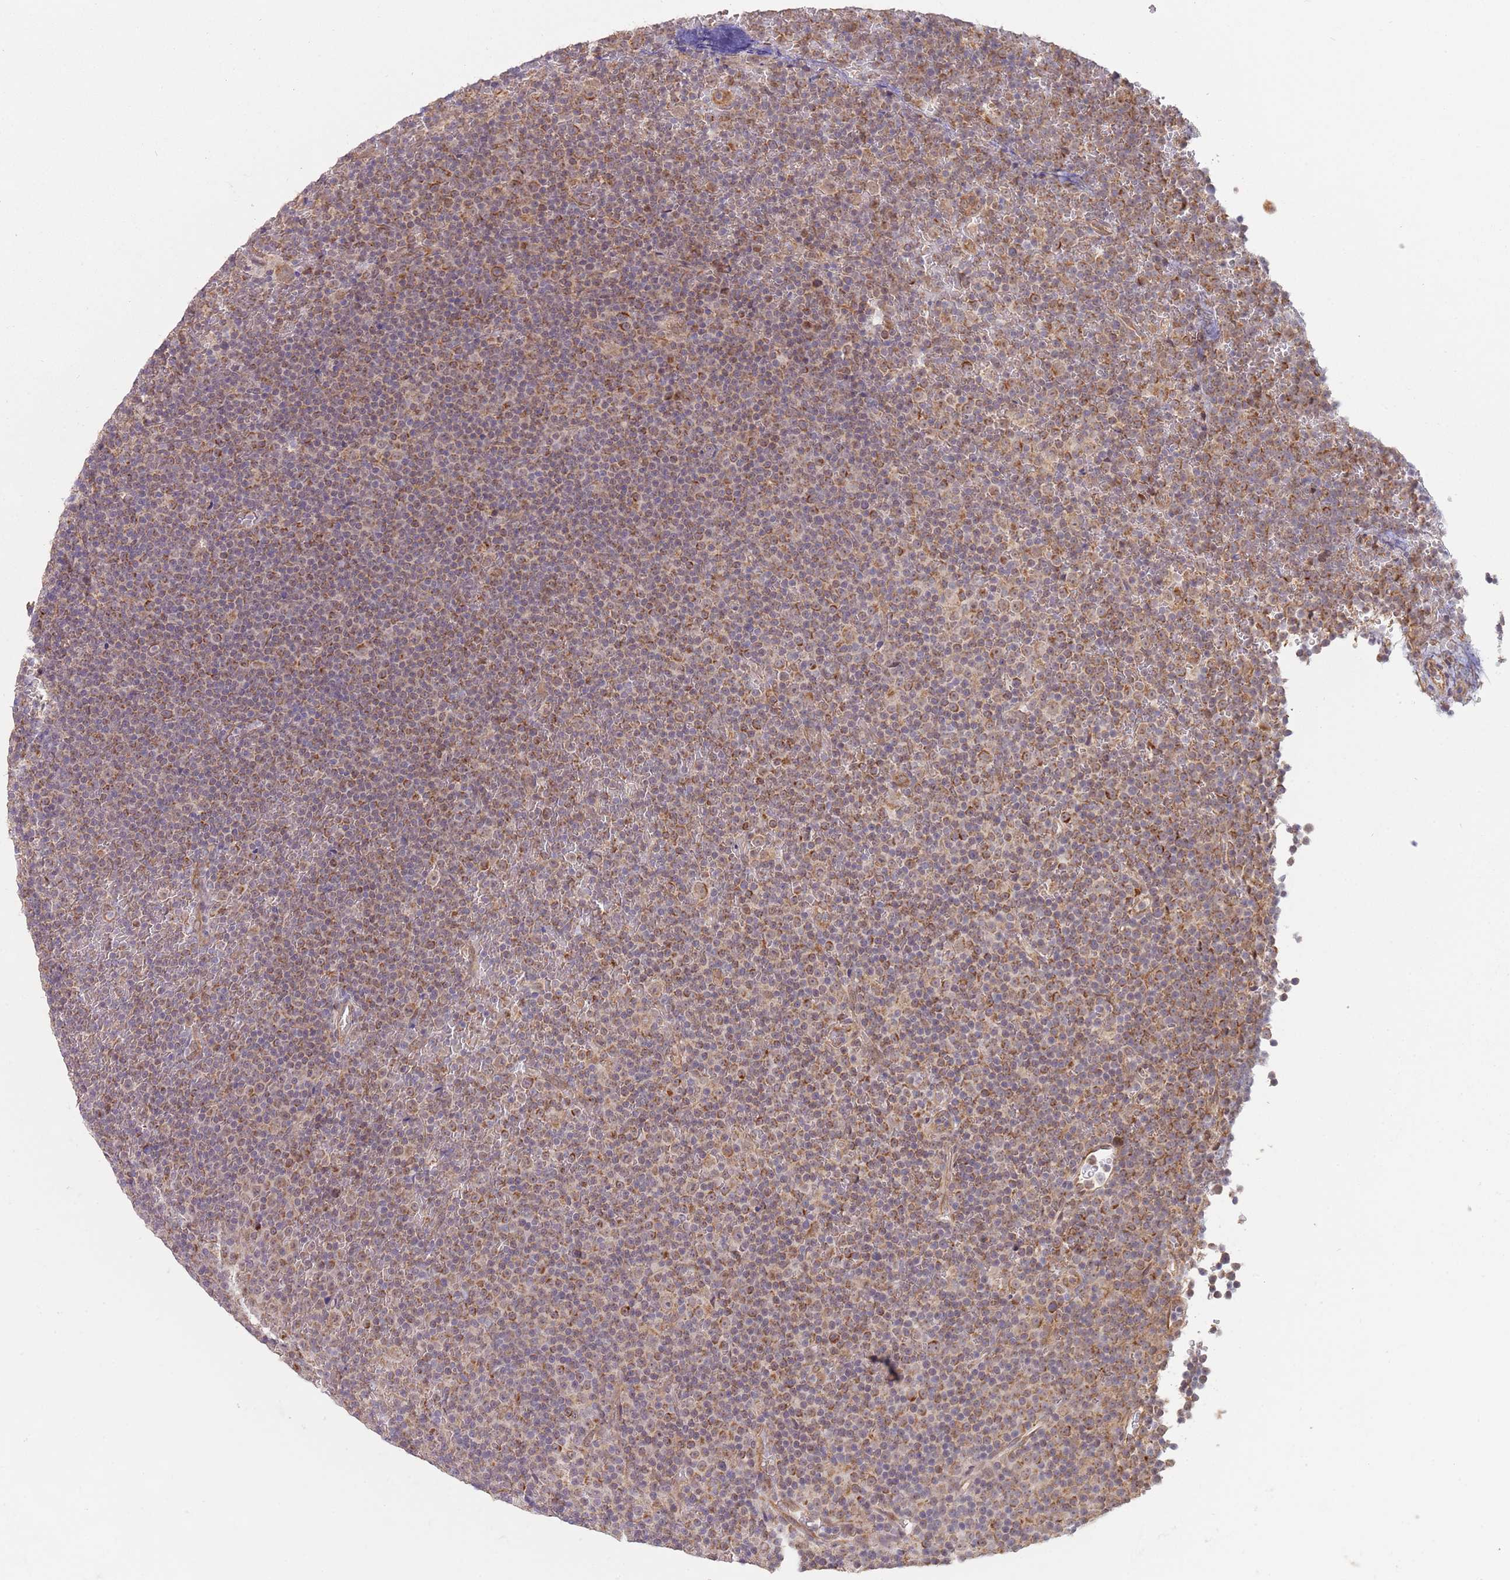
{"staining": {"intensity": "moderate", "quantity": ">75%", "location": "cytoplasmic/membranous"}, "tissue": "lymphoma", "cell_type": "Tumor cells", "image_type": "cancer", "snomed": [{"axis": "morphology", "description": "Malignant lymphoma, non-Hodgkin's type, Low grade"}, {"axis": "topography", "description": "Lymph node"}], "caption": "Immunohistochemical staining of human lymphoma shows medium levels of moderate cytoplasmic/membranous protein positivity in about >75% of tumor cells. (brown staining indicates protein expression, while blue staining denotes nuclei).", "gene": "UQCC3", "patient": {"sex": "female", "age": 67}}